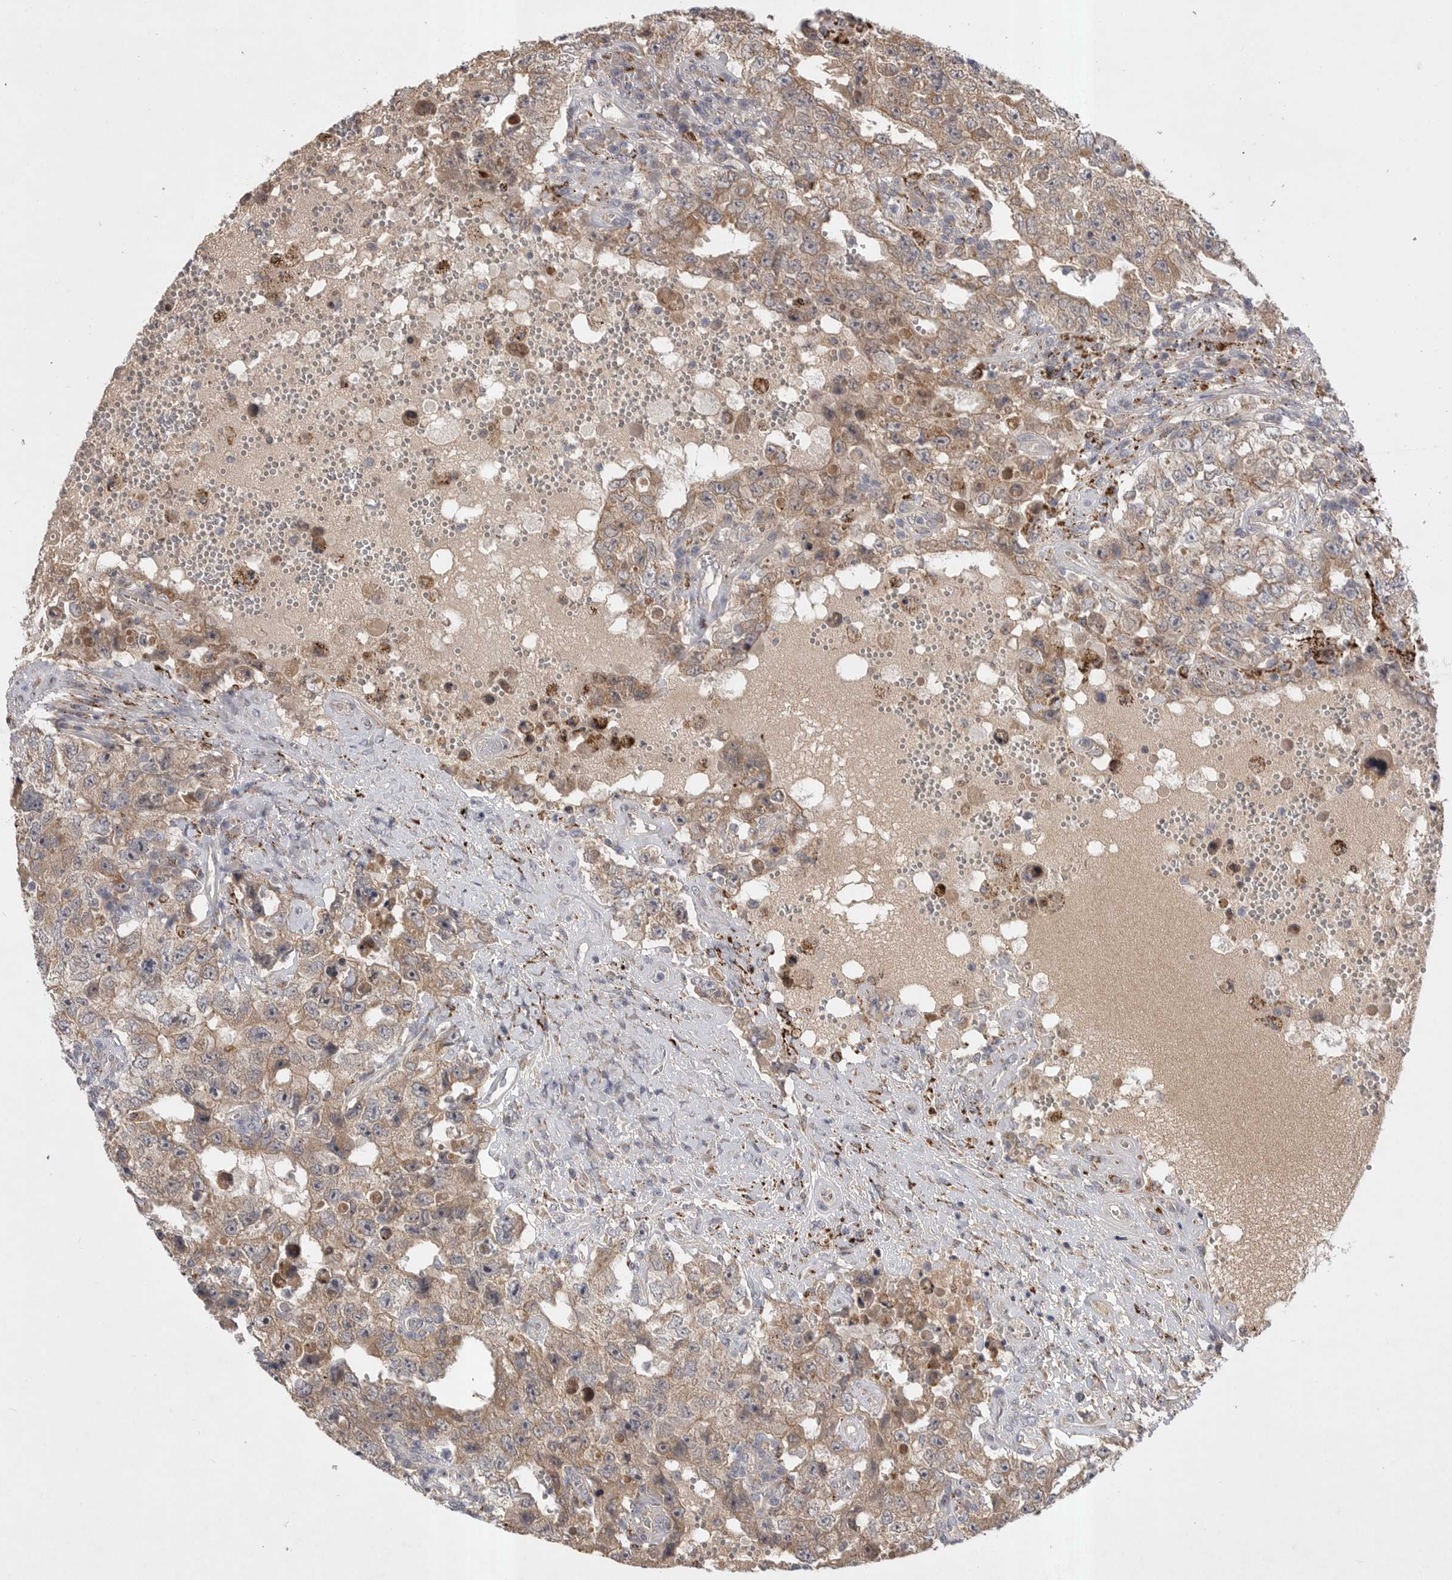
{"staining": {"intensity": "weak", "quantity": ">75%", "location": "cytoplasmic/membranous"}, "tissue": "testis cancer", "cell_type": "Tumor cells", "image_type": "cancer", "snomed": [{"axis": "morphology", "description": "Carcinoma, Embryonal, NOS"}, {"axis": "topography", "description": "Testis"}], "caption": "Immunohistochemistry histopathology image of neoplastic tissue: human embryonal carcinoma (testis) stained using IHC reveals low levels of weak protein expression localized specifically in the cytoplasmic/membranous of tumor cells, appearing as a cytoplasmic/membranous brown color.", "gene": "DHDDS", "patient": {"sex": "male", "age": 26}}